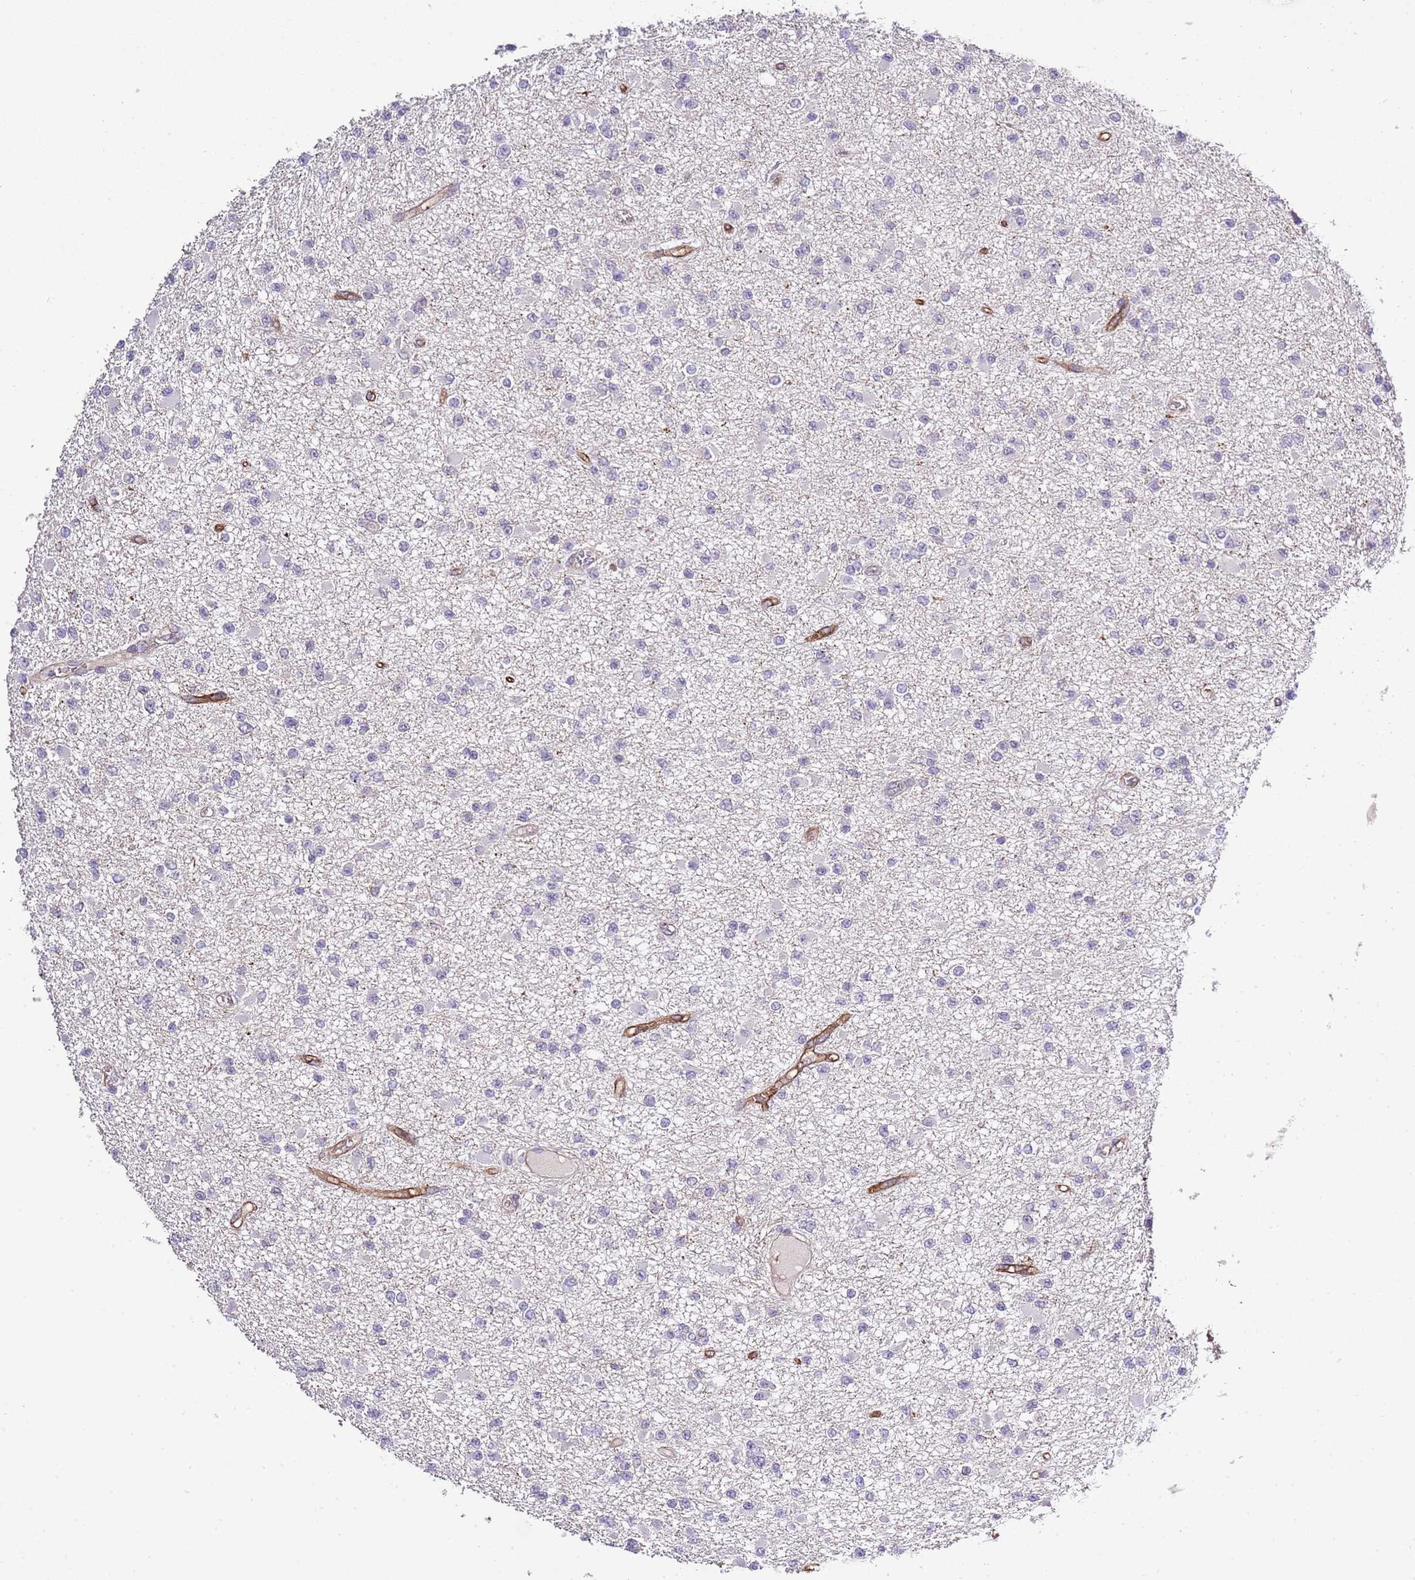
{"staining": {"intensity": "negative", "quantity": "none", "location": "none"}, "tissue": "glioma", "cell_type": "Tumor cells", "image_type": "cancer", "snomed": [{"axis": "morphology", "description": "Glioma, malignant, Low grade"}, {"axis": "topography", "description": "Brain"}], "caption": "Protein analysis of glioma demonstrates no significant staining in tumor cells.", "gene": "EFHD1", "patient": {"sex": "female", "age": 22}}